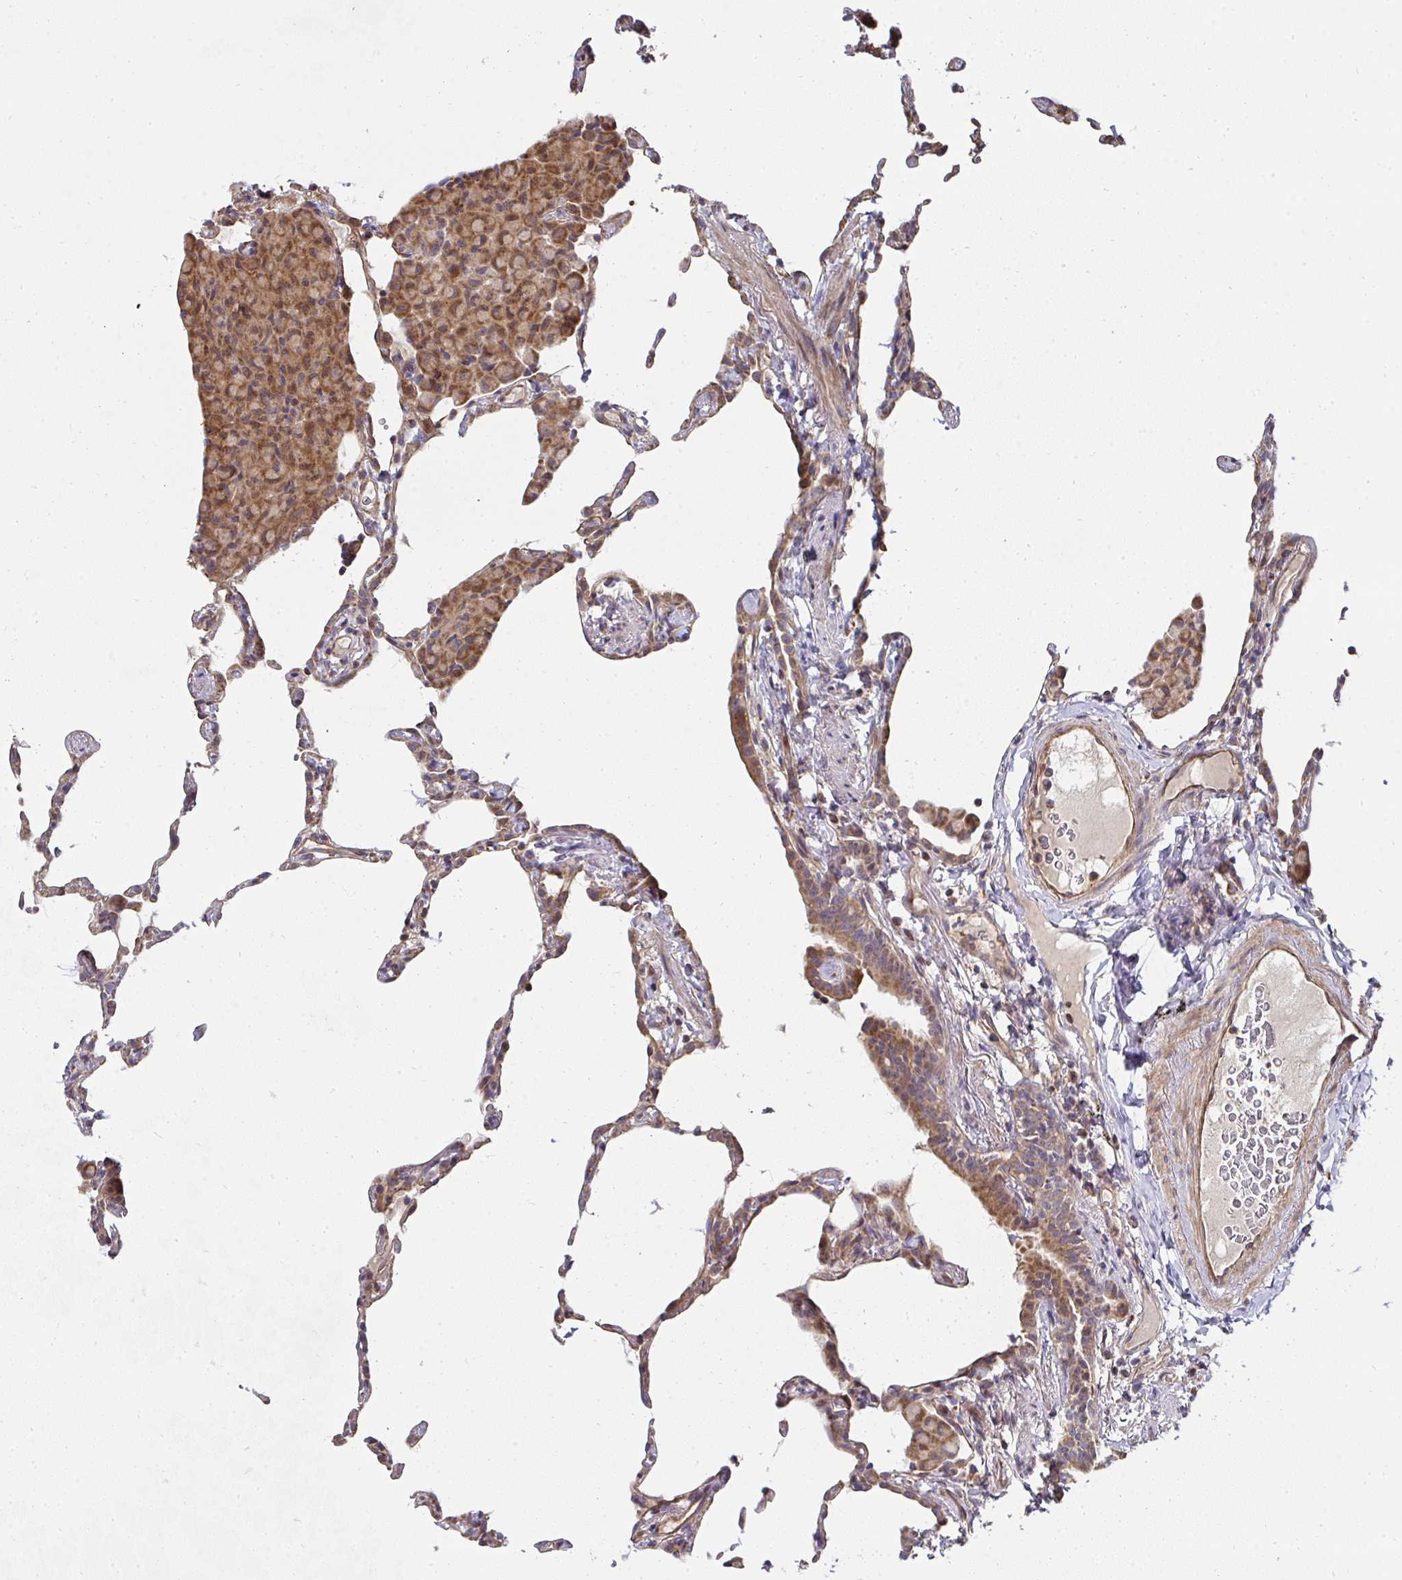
{"staining": {"intensity": "moderate", "quantity": "25%-75%", "location": "cytoplasmic/membranous"}, "tissue": "lung", "cell_type": "Alveolar cells", "image_type": "normal", "snomed": [{"axis": "morphology", "description": "Normal tissue, NOS"}, {"axis": "topography", "description": "Lung"}], "caption": "Alveolar cells show medium levels of moderate cytoplasmic/membranous expression in about 25%-75% of cells in benign lung.", "gene": "AGTPBP1", "patient": {"sex": "female", "age": 57}}